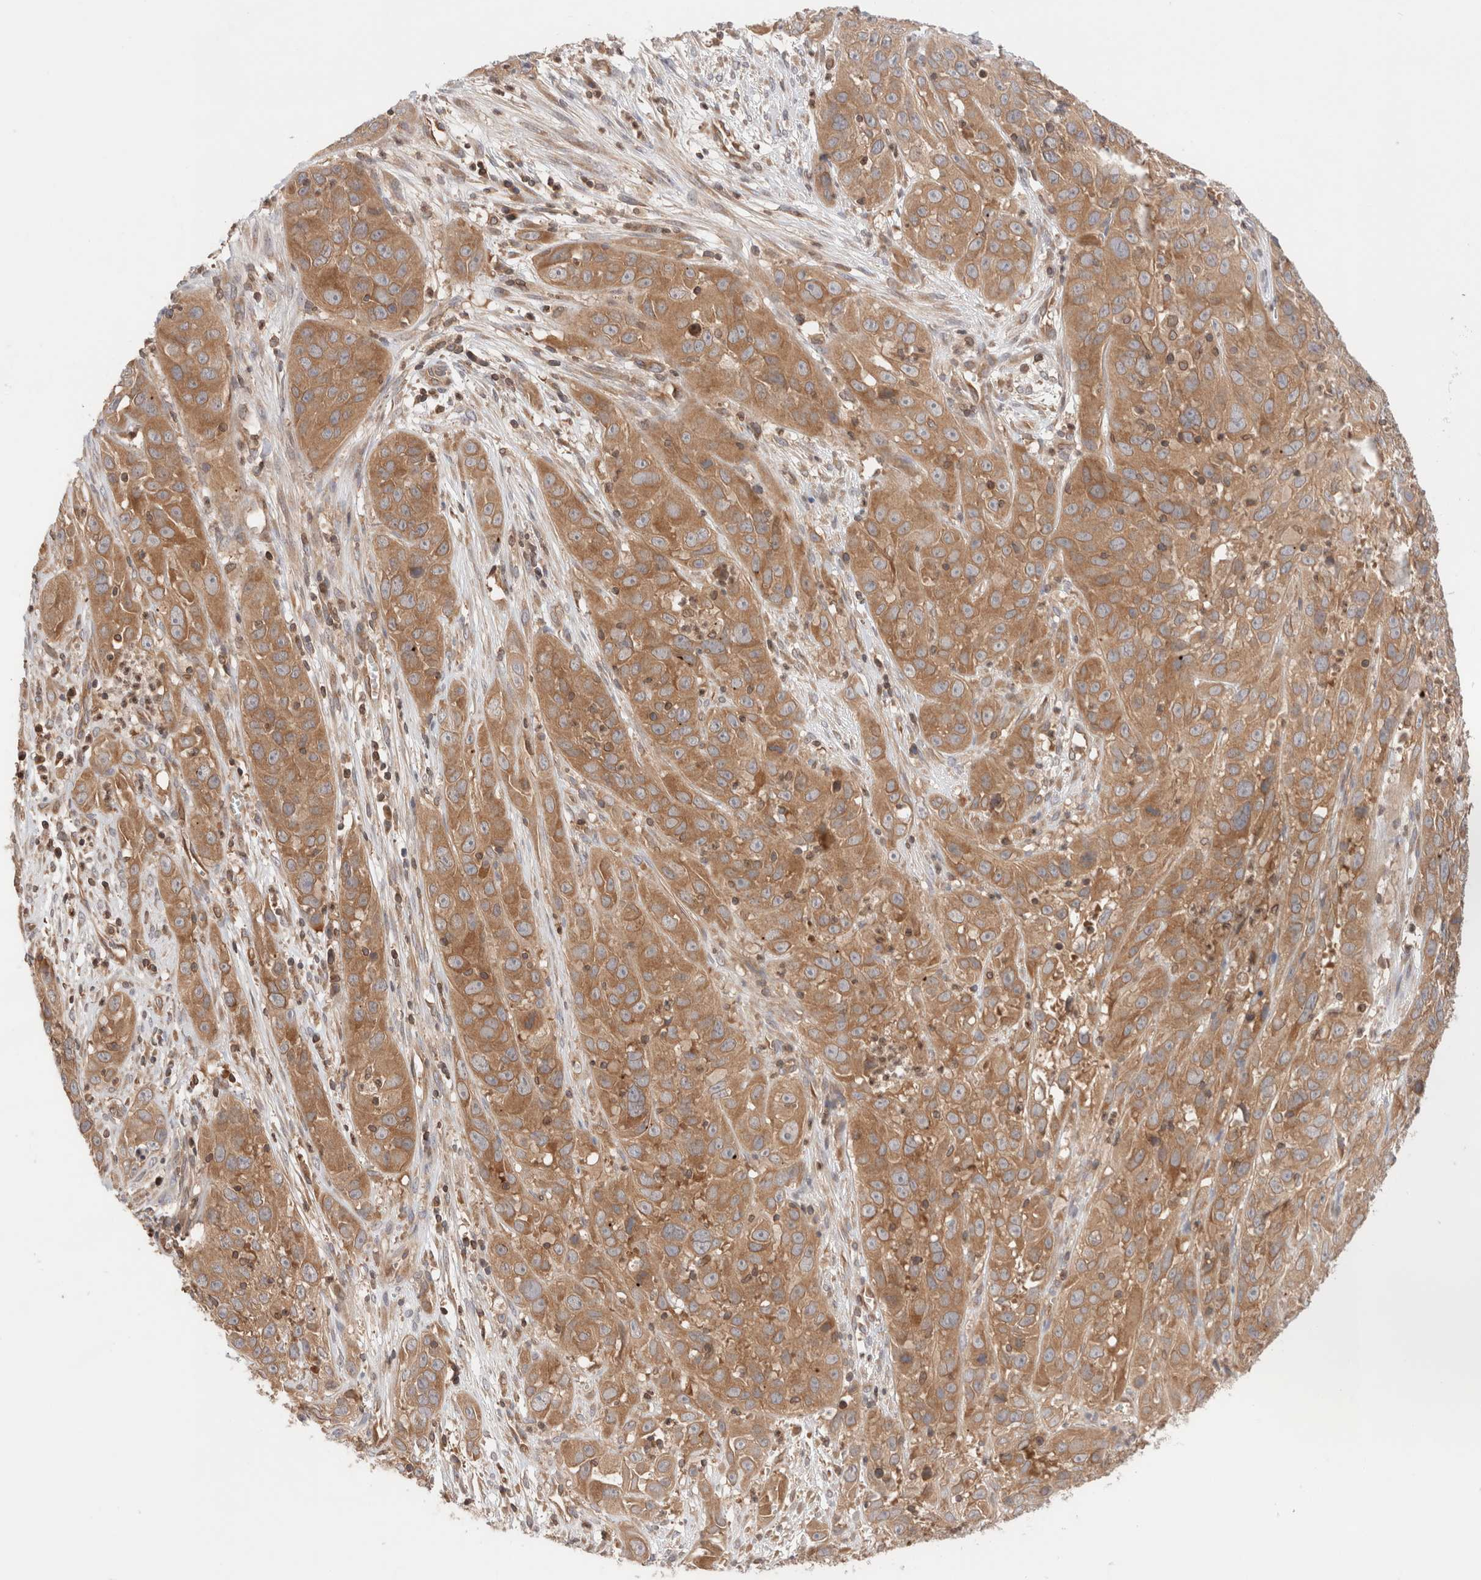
{"staining": {"intensity": "moderate", "quantity": ">75%", "location": "cytoplasmic/membranous"}, "tissue": "cervical cancer", "cell_type": "Tumor cells", "image_type": "cancer", "snomed": [{"axis": "morphology", "description": "Squamous cell carcinoma, NOS"}, {"axis": "topography", "description": "Cervix"}], "caption": "Cervical cancer stained with immunohistochemistry demonstrates moderate cytoplasmic/membranous expression in approximately >75% of tumor cells. The staining was performed using DAB to visualize the protein expression in brown, while the nuclei were stained in blue with hematoxylin (Magnification: 20x).", "gene": "SIKE1", "patient": {"sex": "female", "age": 32}}